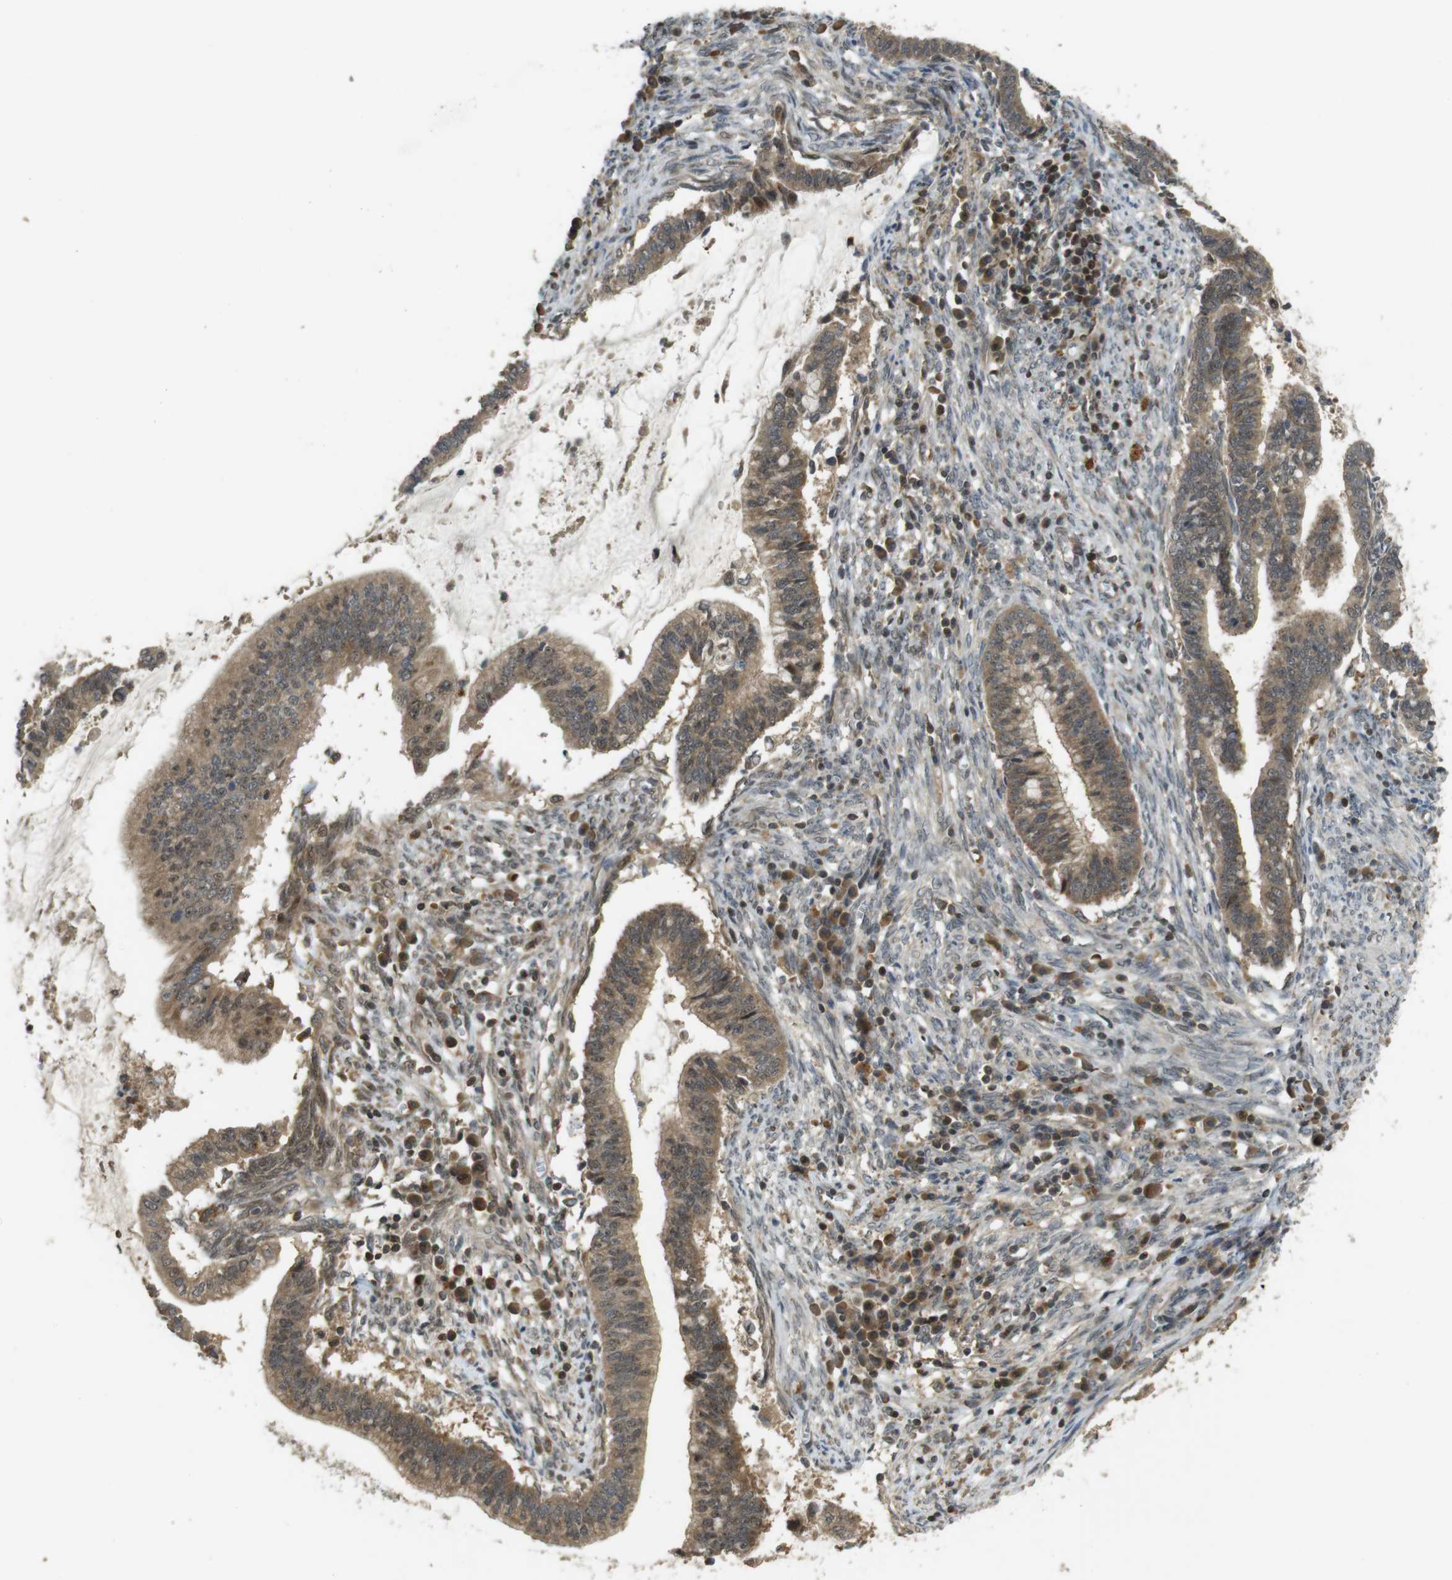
{"staining": {"intensity": "moderate", "quantity": ">75%", "location": "cytoplasmic/membranous"}, "tissue": "cervical cancer", "cell_type": "Tumor cells", "image_type": "cancer", "snomed": [{"axis": "morphology", "description": "Adenocarcinoma, NOS"}, {"axis": "topography", "description": "Cervix"}], "caption": "Immunohistochemical staining of human cervical cancer shows moderate cytoplasmic/membranous protein expression in about >75% of tumor cells.", "gene": "TMX3", "patient": {"sex": "female", "age": 44}}